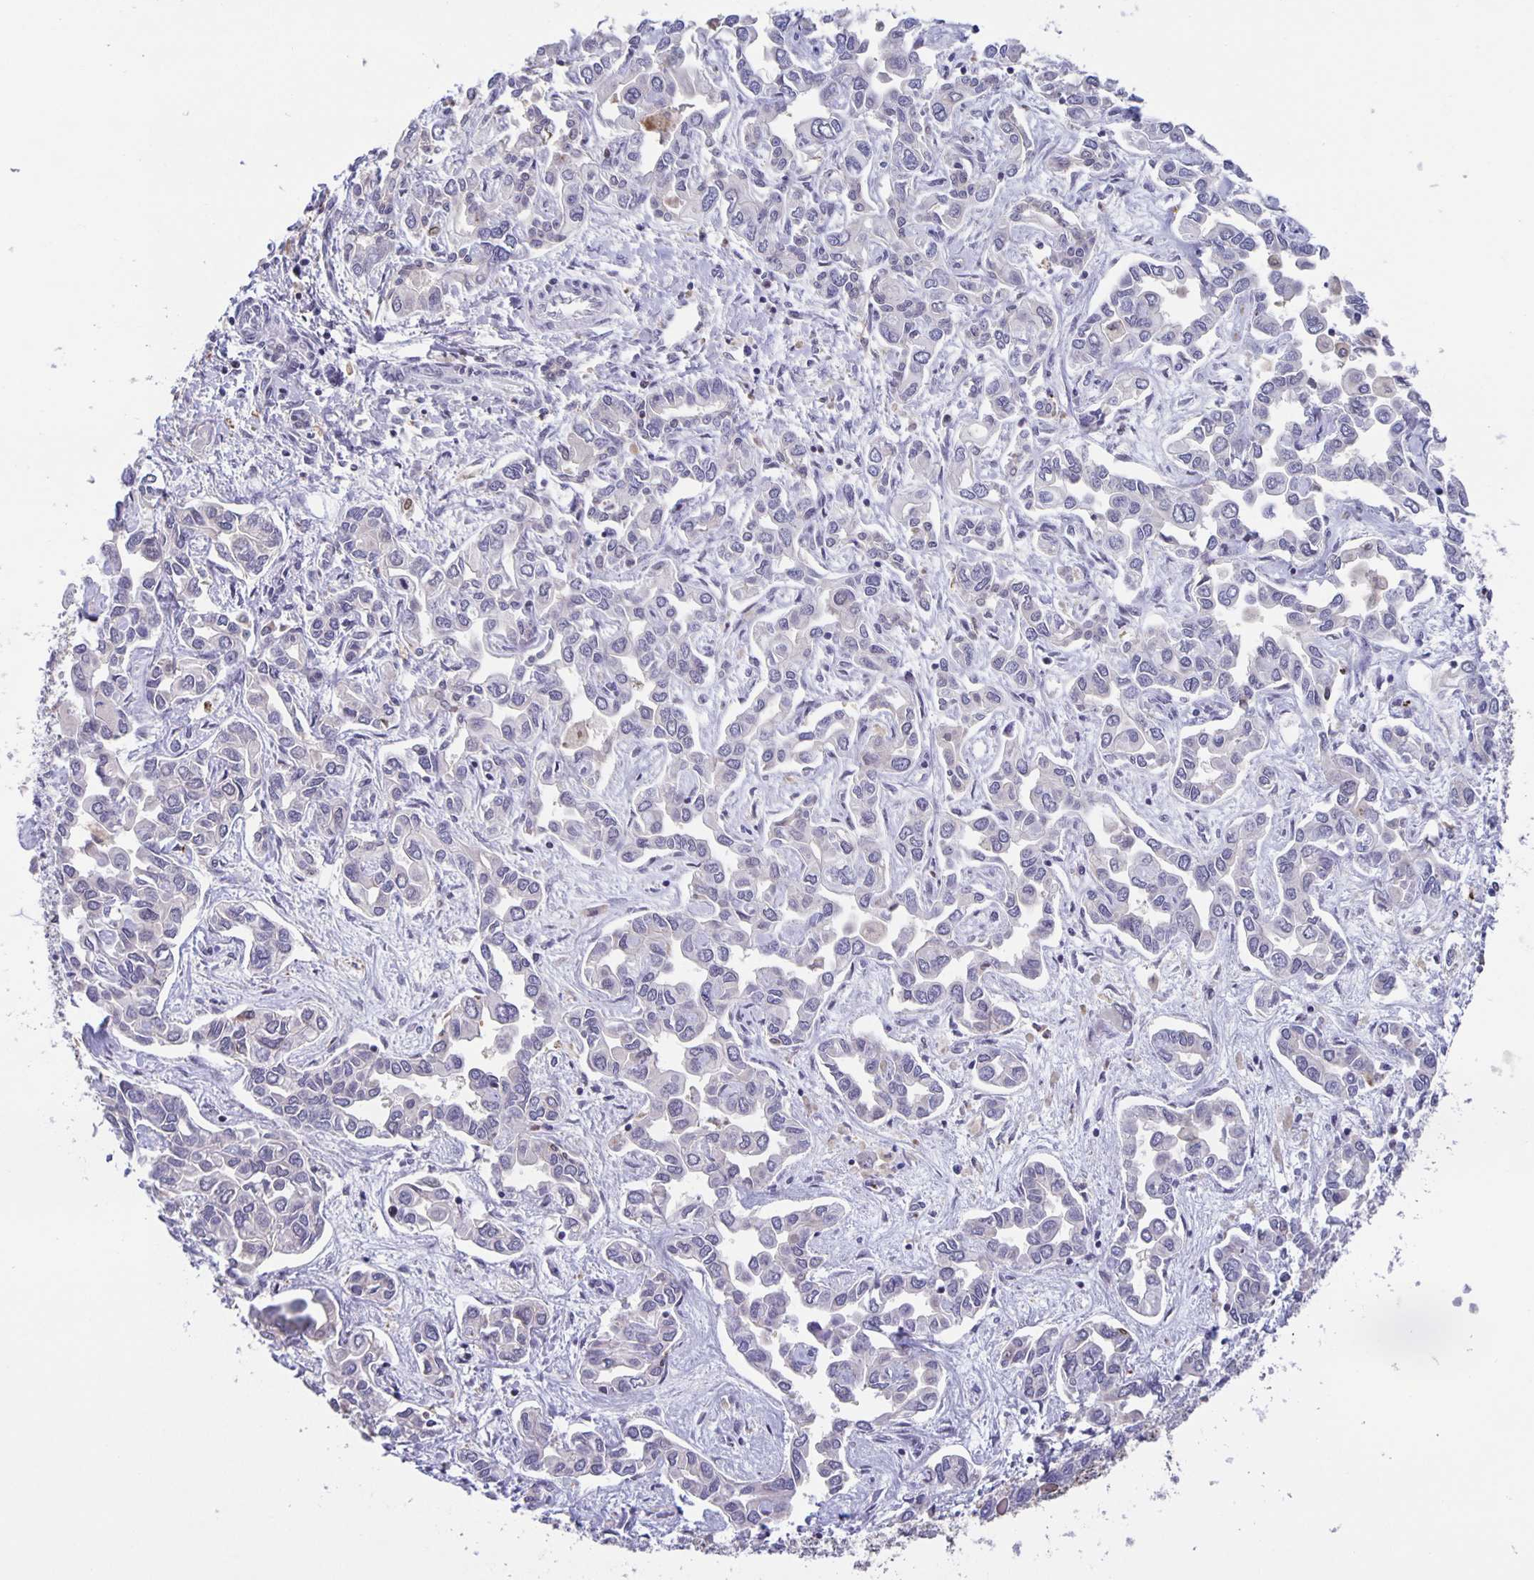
{"staining": {"intensity": "negative", "quantity": "none", "location": "none"}, "tissue": "liver cancer", "cell_type": "Tumor cells", "image_type": "cancer", "snomed": [{"axis": "morphology", "description": "Cholangiocarcinoma"}, {"axis": "topography", "description": "Liver"}], "caption": "This is an immunohistochemistry (IHC) histopathology image of human liver cancer (cholangiocarcinoma). There is no staining in tumor cells.", "gene": "MARCHF6", "patient": {"sex": "female", "age": 64}}